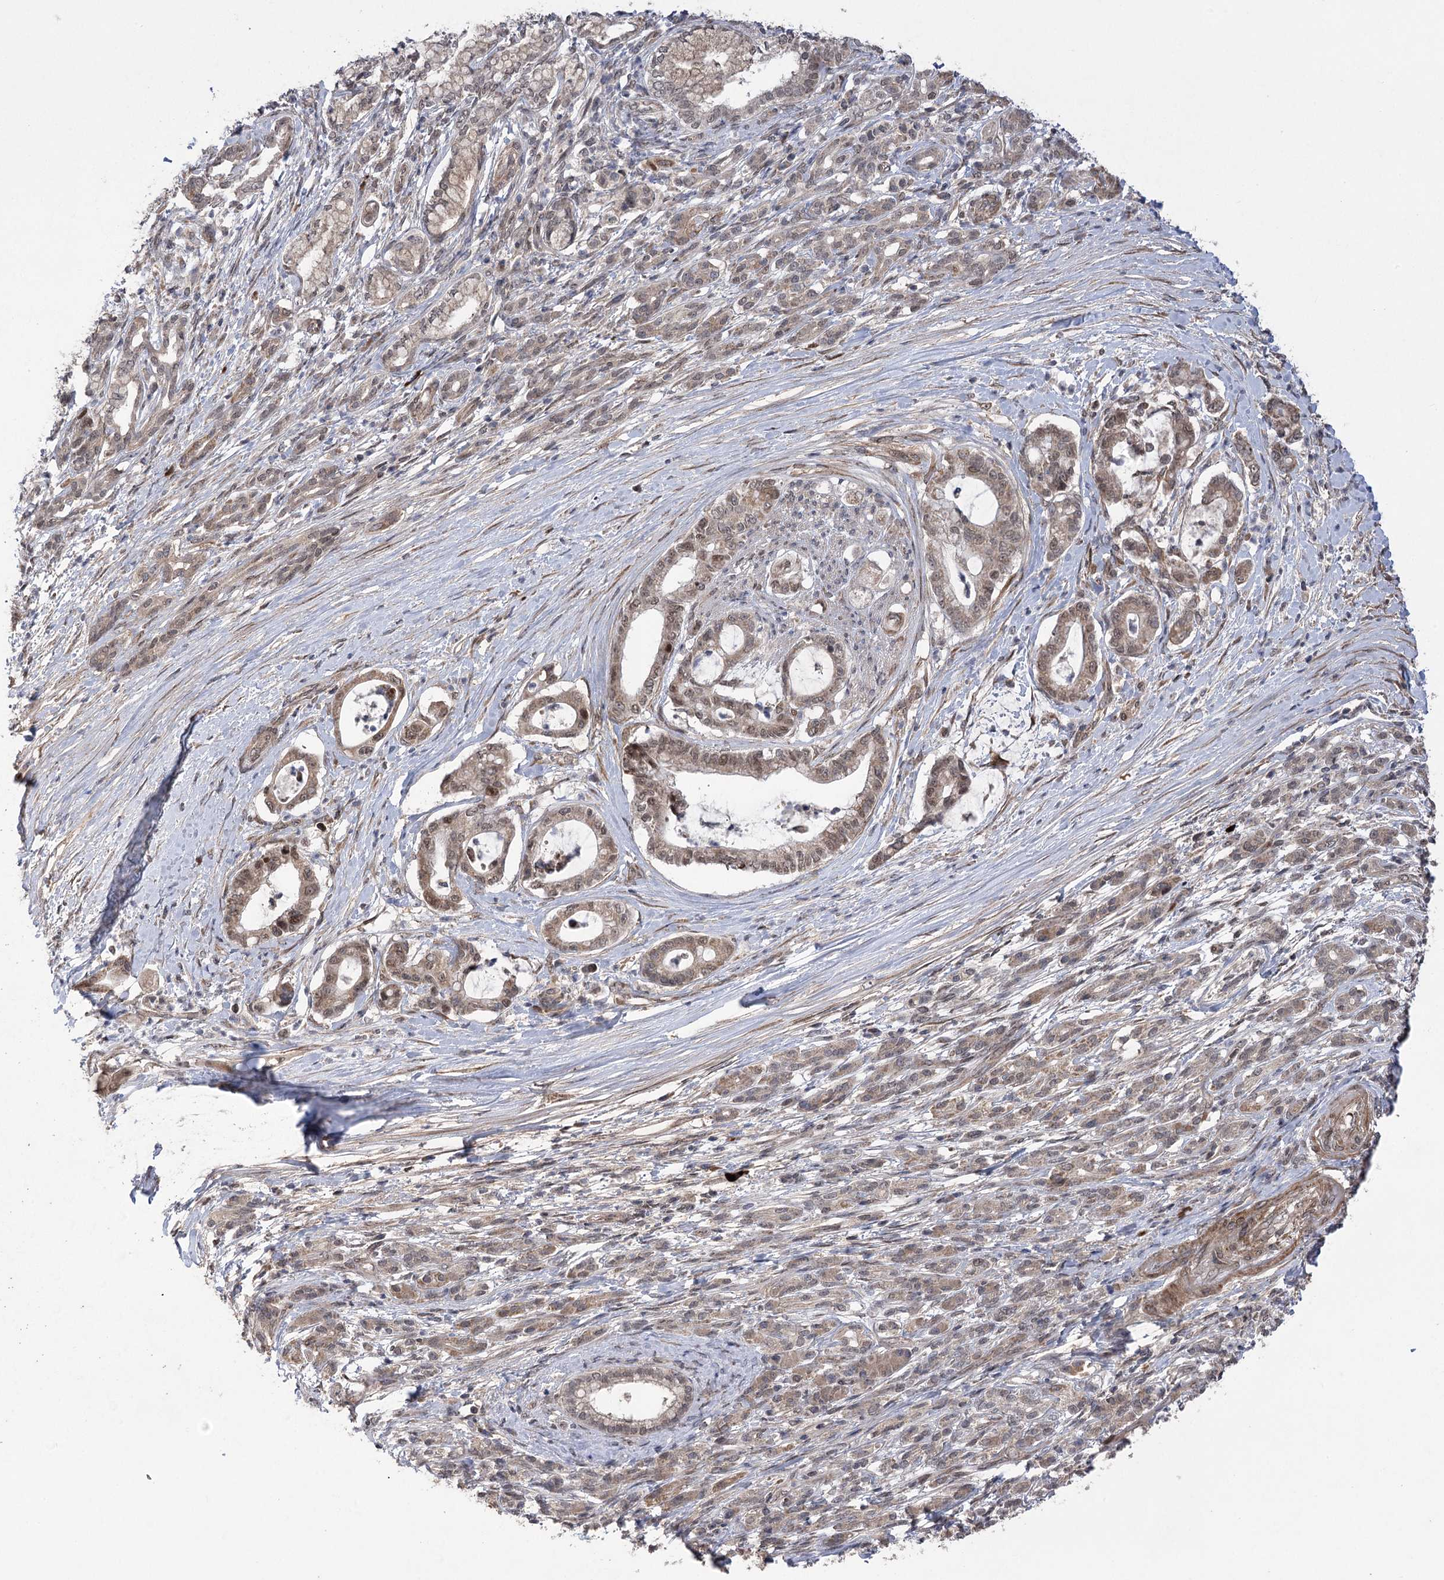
{"staining": {"intensity": "weak", "quantity": ">75%", "location": "cytoplasmic/membranous,nuclear"}, "tissue": "pancreatic cancer", "cell_type": "Tumor cells", "image_type": "cancer", "snomed": [{"axis": "morphology", "description": "Adenocarcinoma, NOS"}, {"axis": "topography", "description": "Pancreas"}], "caption": "The photomicrograph reveals a brown stain indicating the presence of a protein in the cytoplasmic/membranous and nuclear of tumor cells in pancreatic cancer (adenocarcinoma).", "gene": "TENM2", "patient": {"sex": "female", "age": 55}}